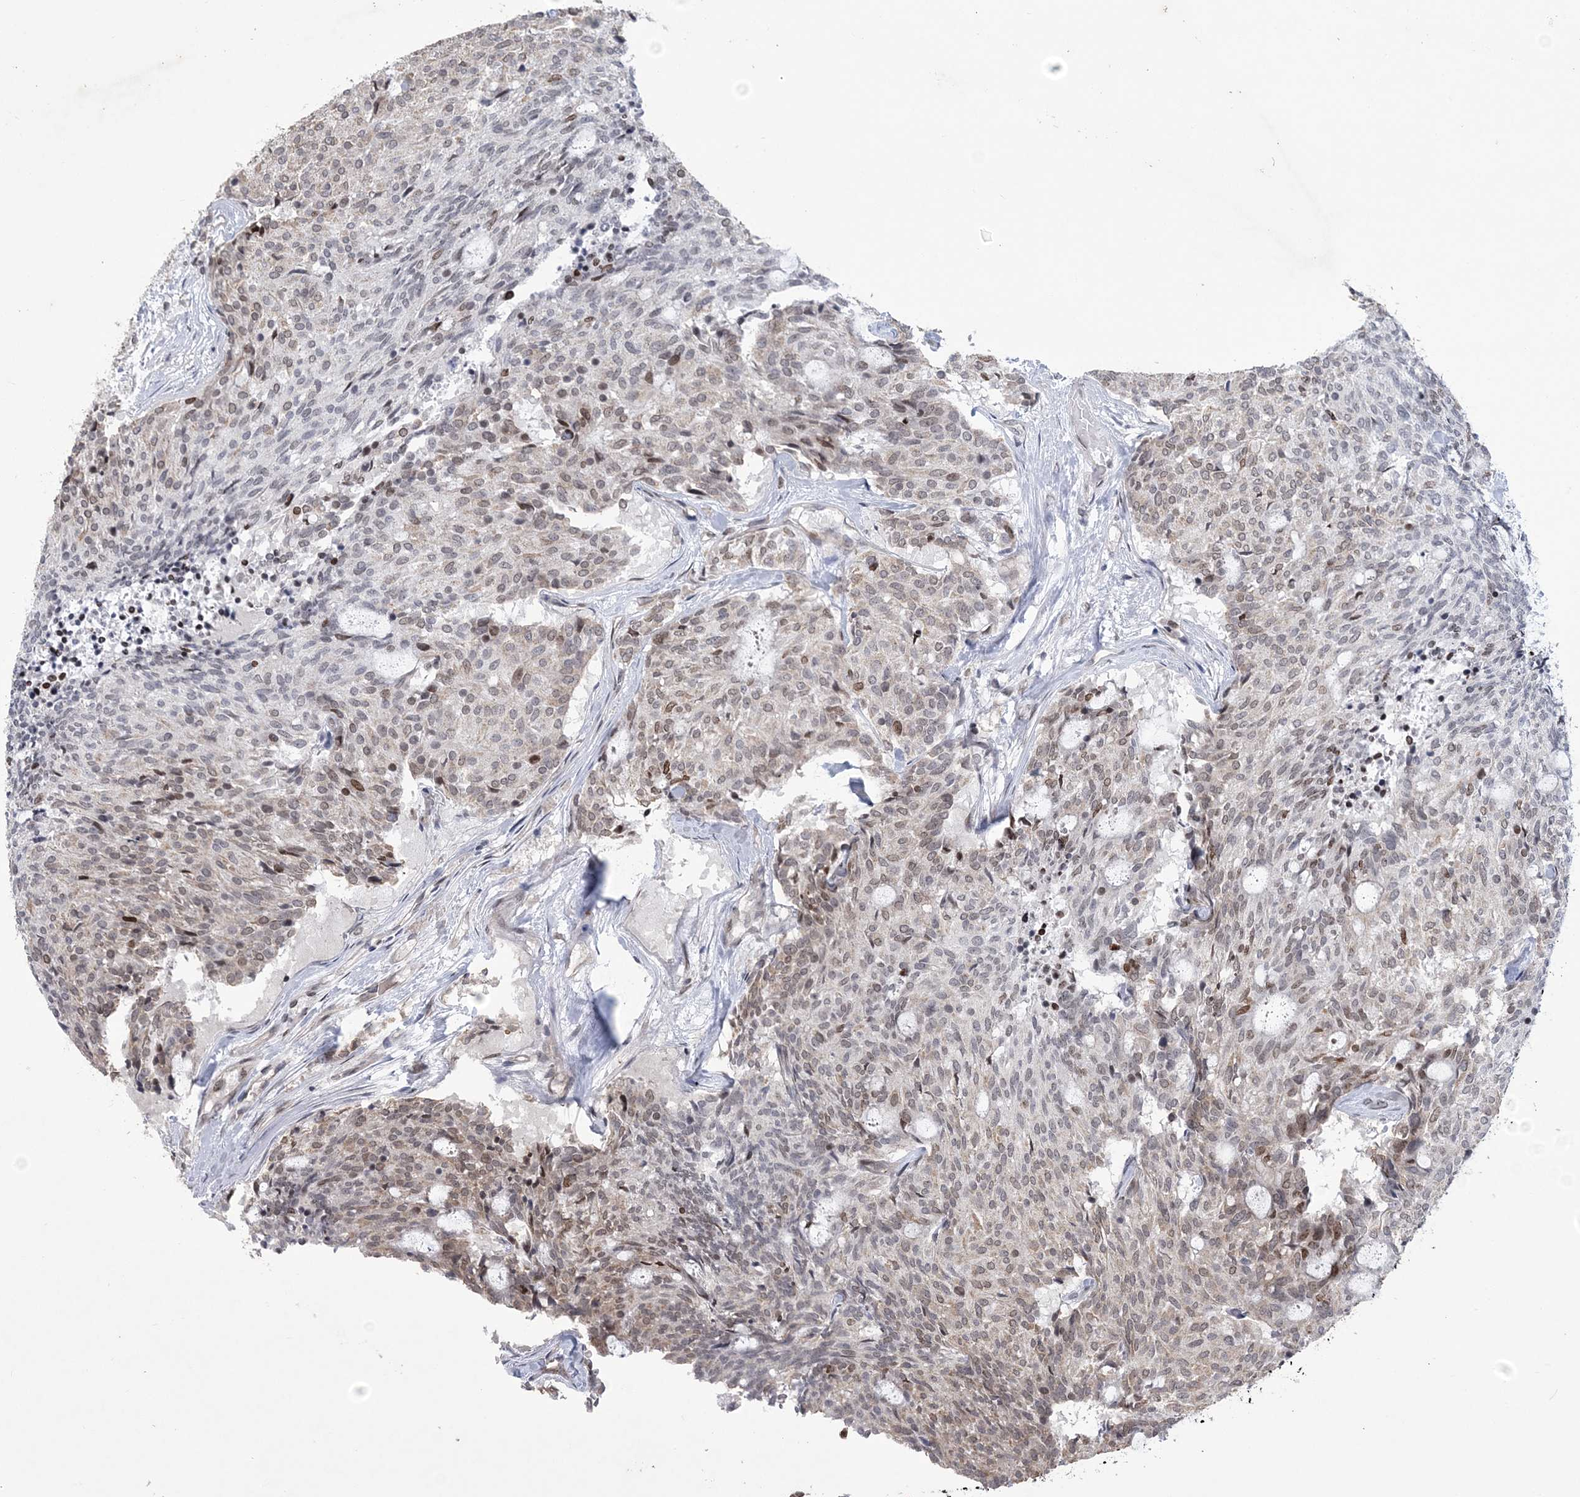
{"staining": {"intensity": "weak", "quantity": "25%-75%", "location": "nuclear"}, "tissue": "carcinoid", "cell_type": "Tumor cells", "image_type": "cancer", "snomed": [{"axis": "morphology", "description": "Carcinoid, malignant, NOS"}, {"axis": "topography", "description": "Pancreas"}], "caption": "Immunohistochemical staining of carcinoid displays weak nuclear protein staining in approximately 25%-75% of tumor cells.", "gene": "HOMEZ", "patient": {"sex": "female", "age": 54}}